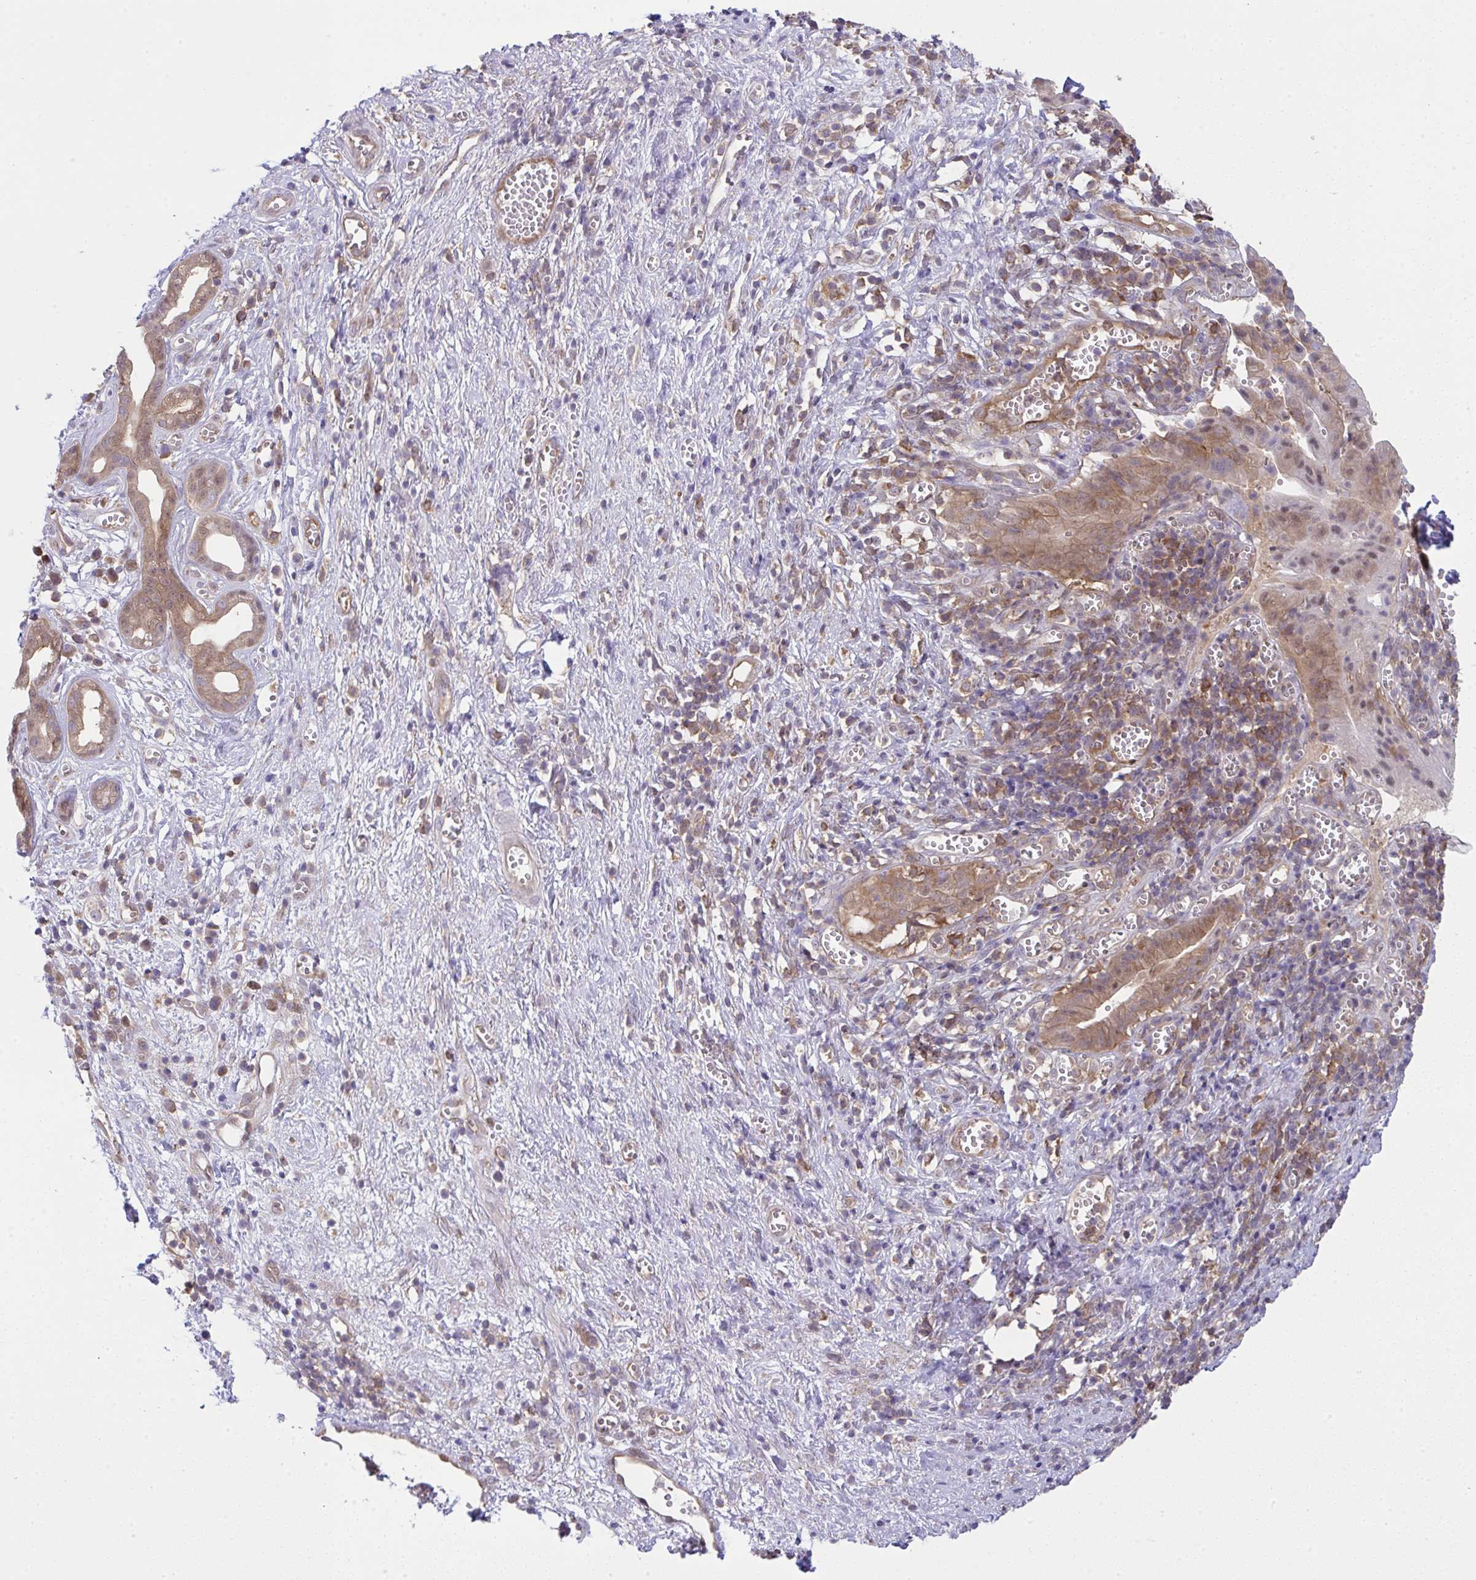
{"staining": {"intensity": "moderate", "quantity": ">75%", "location": "cytoplasmic/membranous,nuclear"}, "tissue": "pancreatic cancer", "cell_type": "Tumor cells", "image_type": "cancer", "snomed": [{"axis": "morphology", "description": "Adenocarcinoma, NOS"}, {"axis": "topography", "description": "Pancreas"}], "caption": "A photomicrograph of human pancreatic cancer (adenocarcinoma) stained for a protein displays moderate cytoplasmic/membranous and nuclear brown staining in tumor cells.", "gene": "ALDH16A1", "patient": {"sex": "female", "age": 73}}